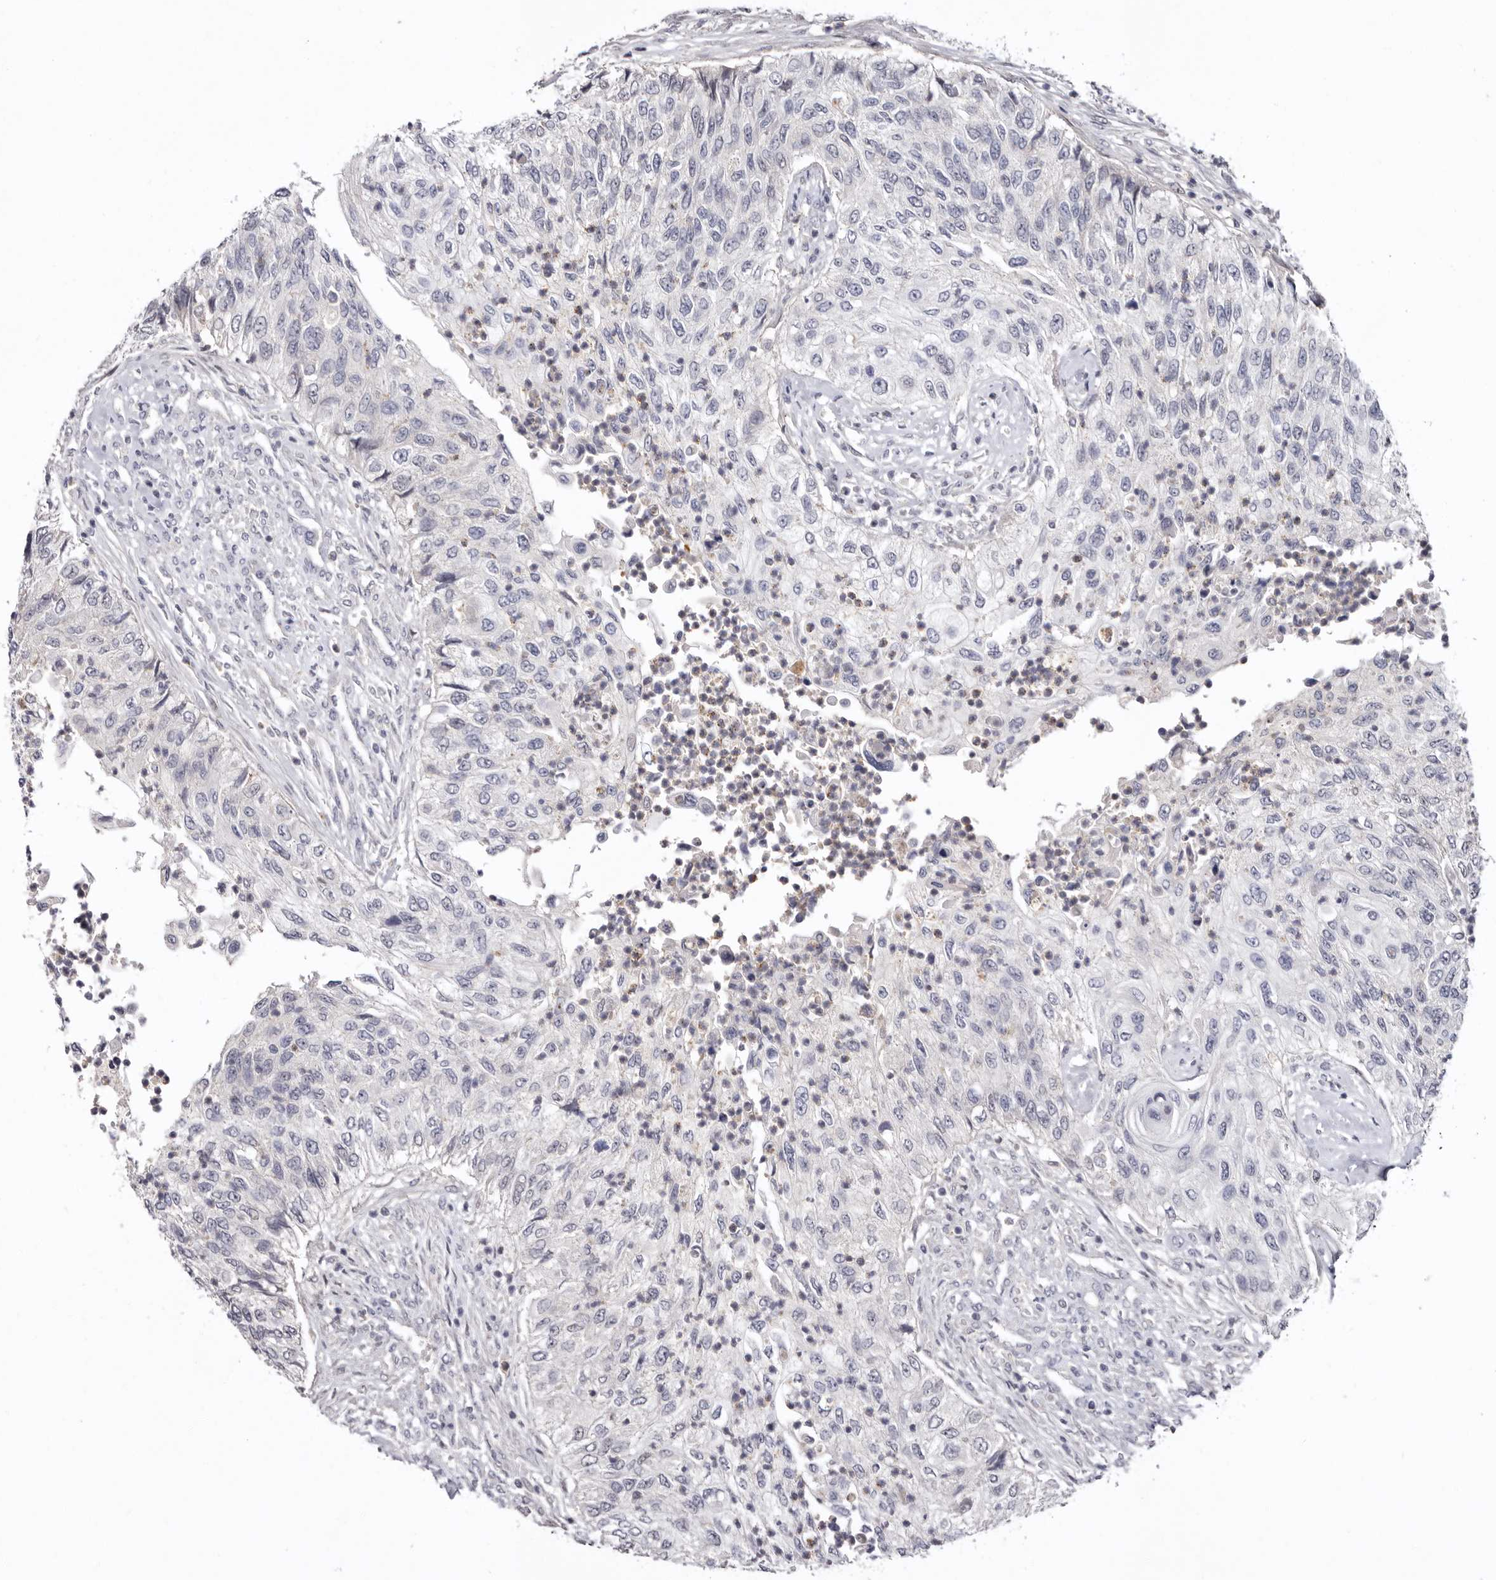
{"staining": {"intensity": "negative", "quantity": "none", "location": "none"}, "tissue": "urothelial cancer", "cell_type": "Tumor cells", "image_type": "cancer", "snomed": [{"axis": "morphology", "description": "Urothelial carcinoma, High grade"}, {"axis": "topography", "description": "Urinary bladder"}], "caption": "IHC micrograph of neoplastic tissue: high-grade urothelial carcinoma stained with DAB (3,3'-diaminobenzidine) demonstrates no significant protein staining in tumor cells.", "gene": "LMLN", "patient": {"sex": "female", "age": 60}}